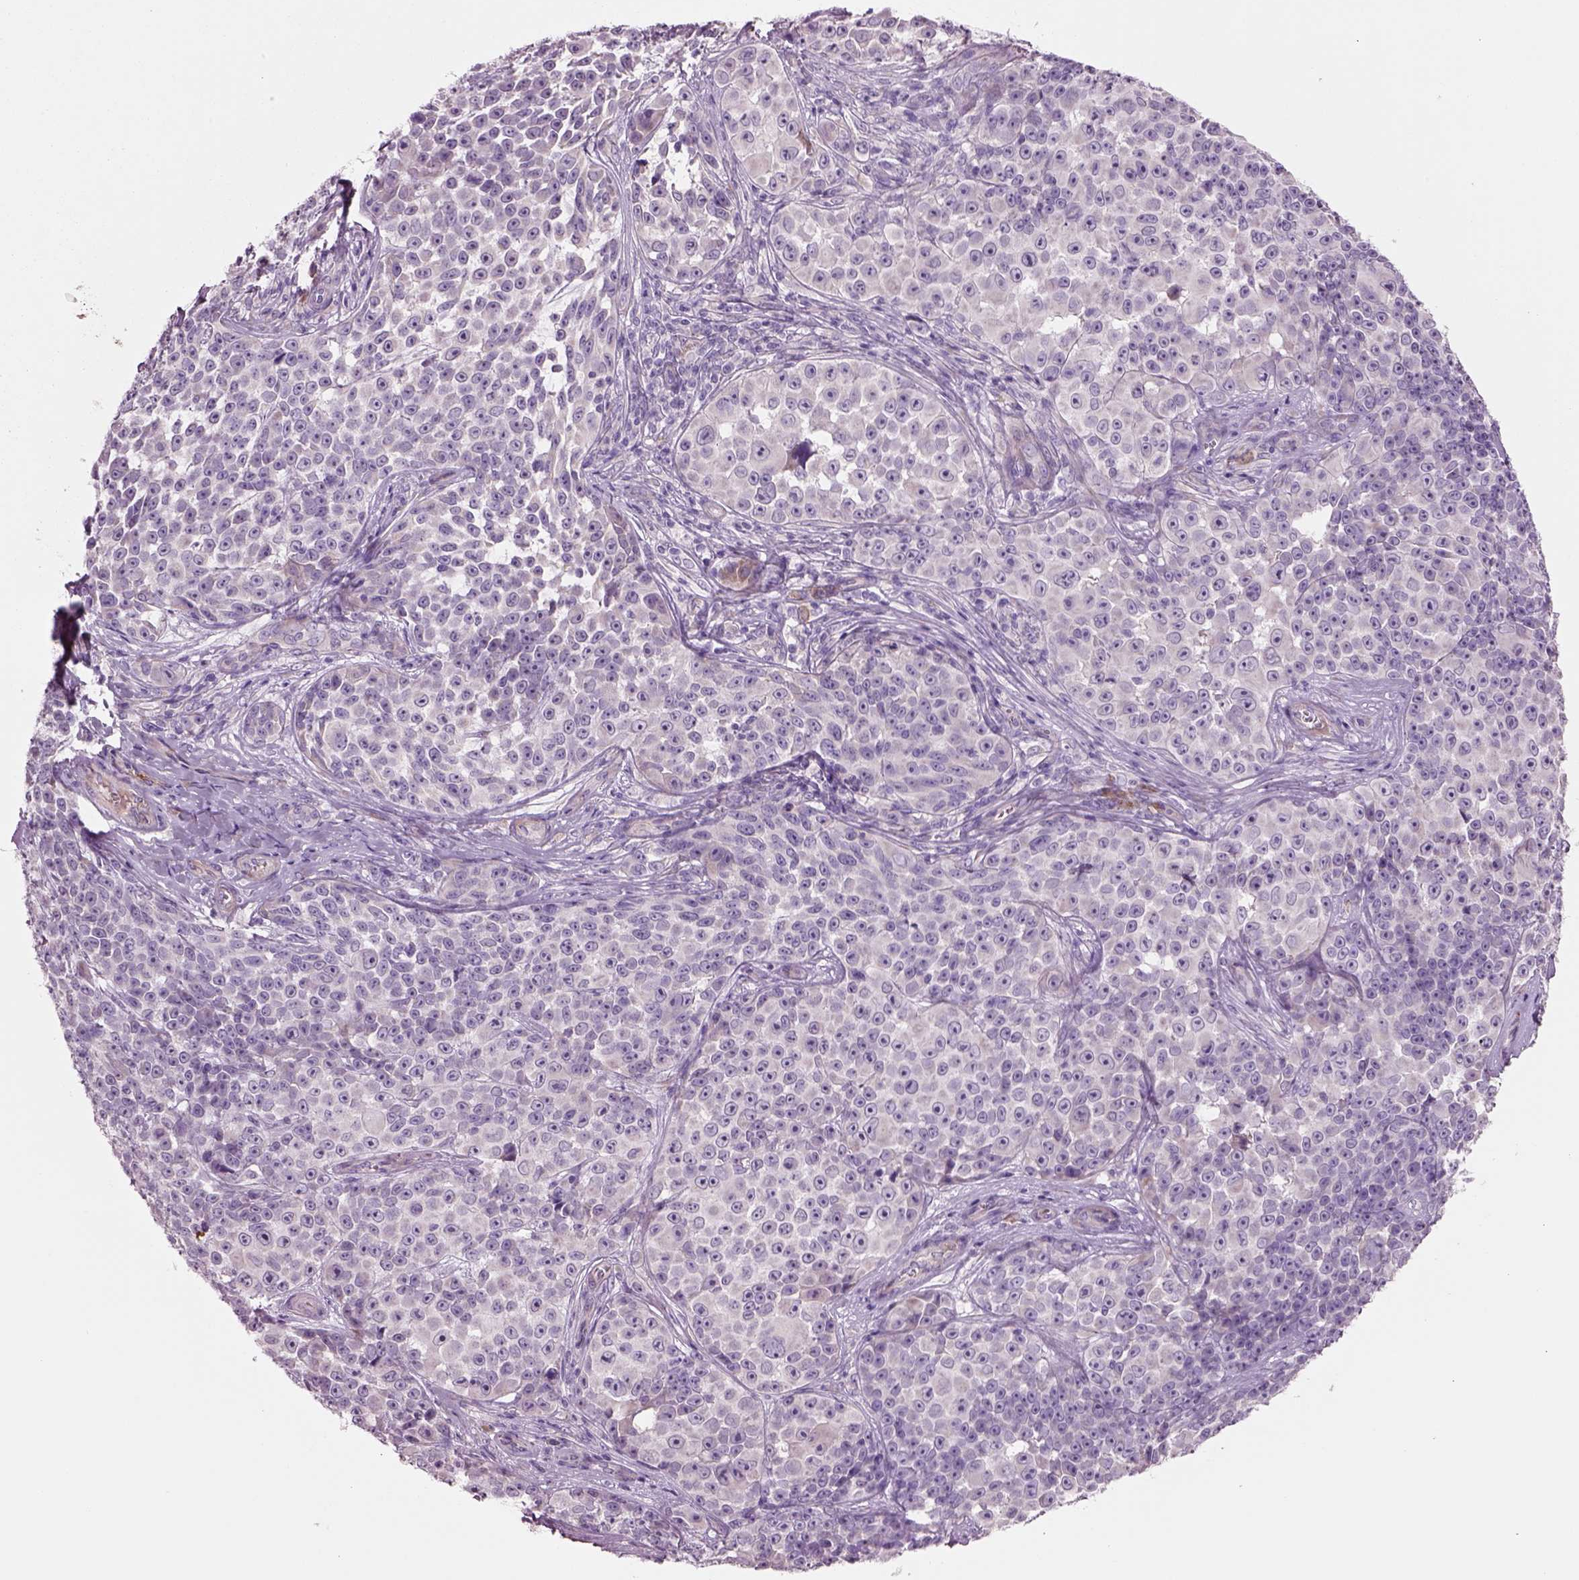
{"staining": {"intensity": "negative", "quantity": "none", "location": "none"}, "tissue": "melanoma", "cell_type": "Tumor cells", "image_type": "cancer", "snomed": [{"axis": "morphology", "description": "Malignant melanoma, NOS"}, {"axis": "topography", "description": "Skin"}], "caption": "Immunohistochemical staining of human melanoma displays no significant expression in tumor cells.", "gene": "PLPP7", "patient": {"sex": "female", "age": 88}}